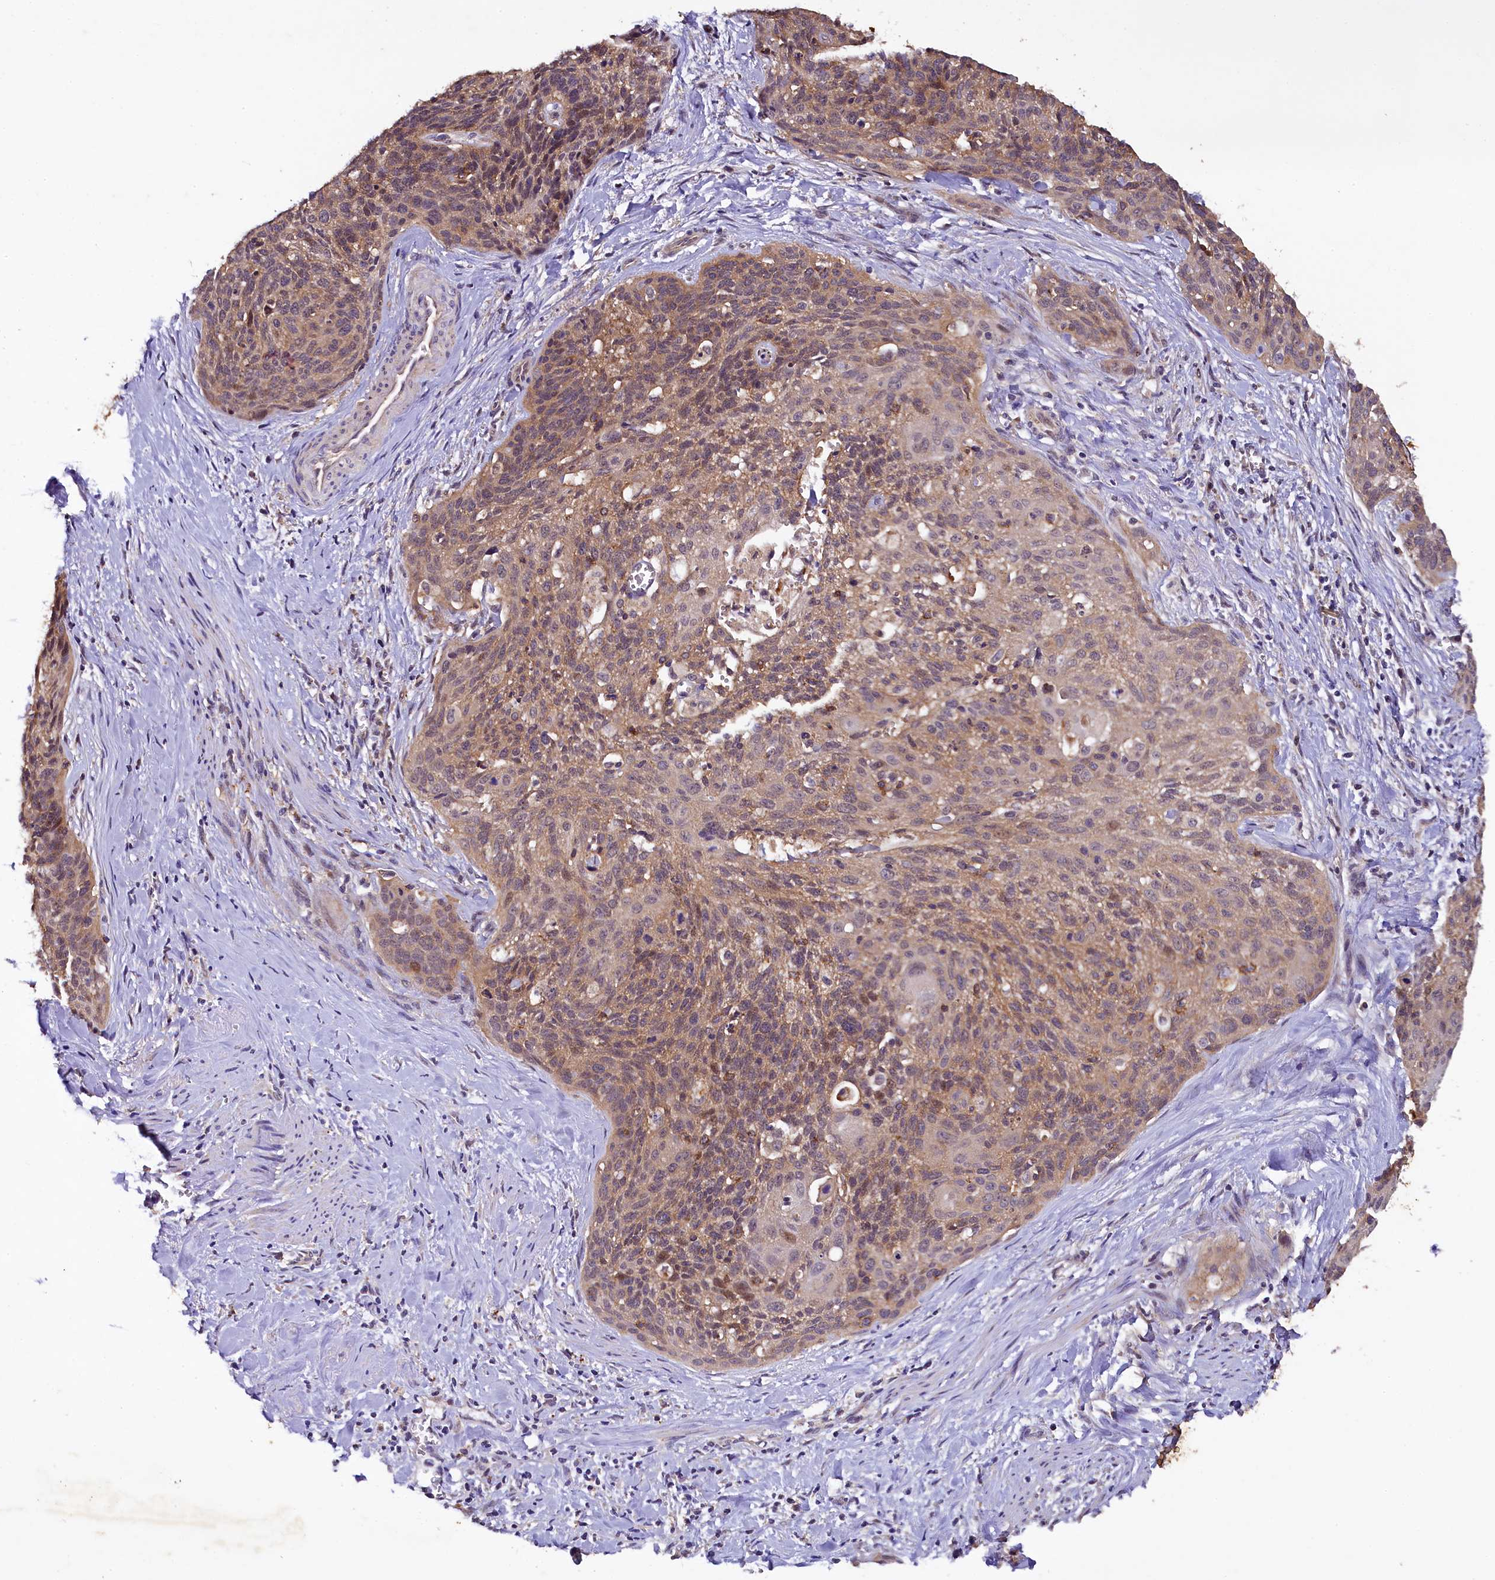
{"staining": {"intensity": "moderate", "quantity": "25%-75%", "location": "cytoplasmic/membranous"}, "tissue": "cervical cancer", "cell_type": "Tumor cells", "image_type": "cancer", "snomed": [{"axis": "morphology", "description": "Squamous cell carcinoma, NOS"}, {"axis": "topography", "description": "Cervix"}], "caption": "Immunohistochemical staining of human cervical squamous cell carcinoma shows medium levels of moderate cytoplasmic/membranous positivity in approximately 25%-75% of tumor cells. The protein is shown in brown color, while the nuclei are stained blue.", "gene": "PLXNB1", "patient": {"sex": "female", "age": 55}}